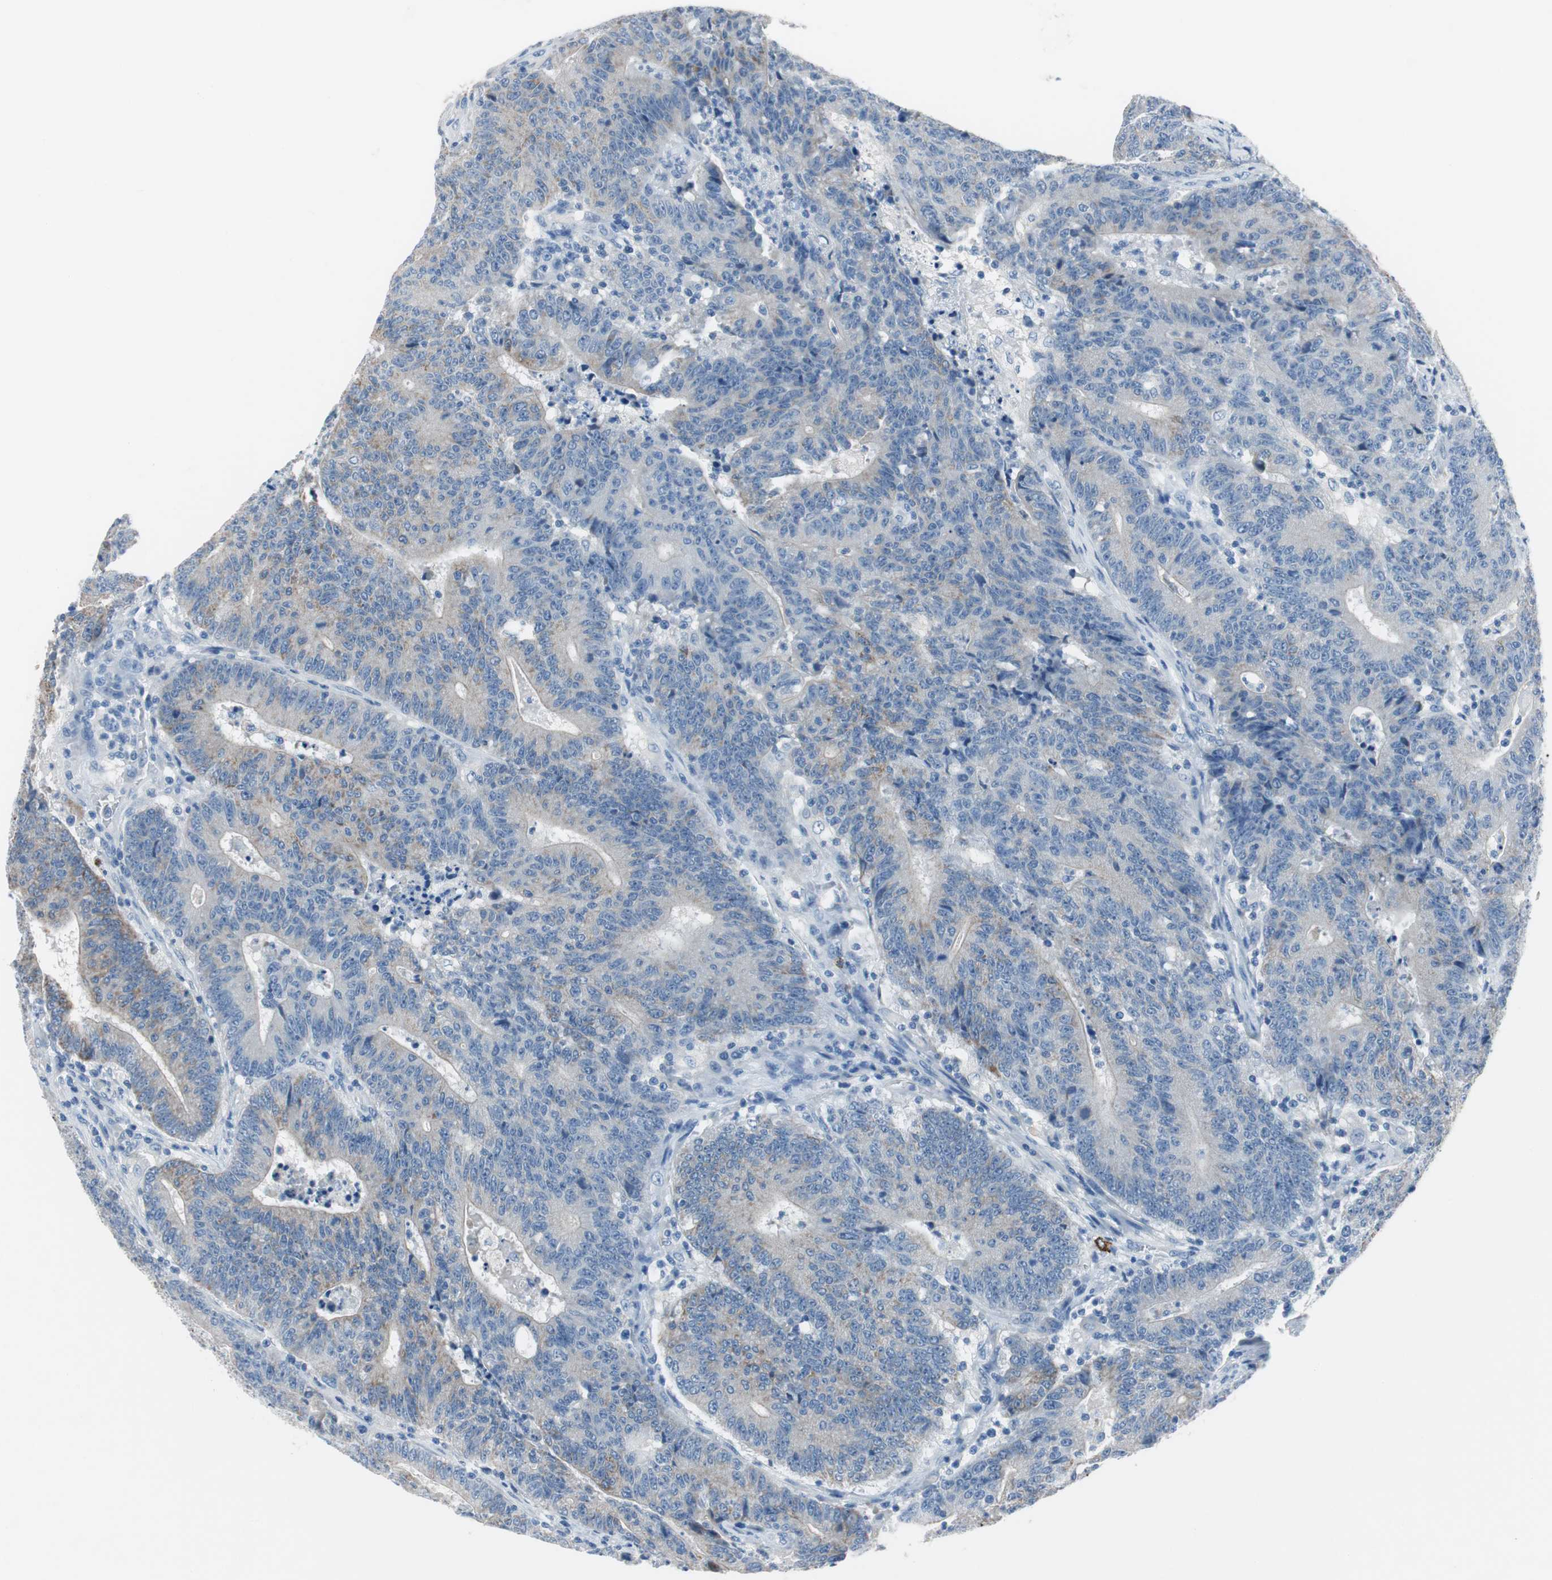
{"staining": {"intensity": "weak", "quantity": "<25%", "location": "cytoplasmic/membranous"}, "tissue": "colorectal cancer", "cell_type": "Tumor cells", "image_type": "cancer", "snomed": [{"axis": "morphology", "description": "Normal tissue, NOS"}, {"axis": "morphology", "description": "Adenocarcinoma, NOS"}, {"axis": "topography", "description": "Colon"}], "caption": "A photomicrograph of colorectal cancer (adenocarcinoma) stained for a protein displays no brown staining in tumor cells.", "gene": "CPA3", "patient": {"sex": "female", "age": 75}}